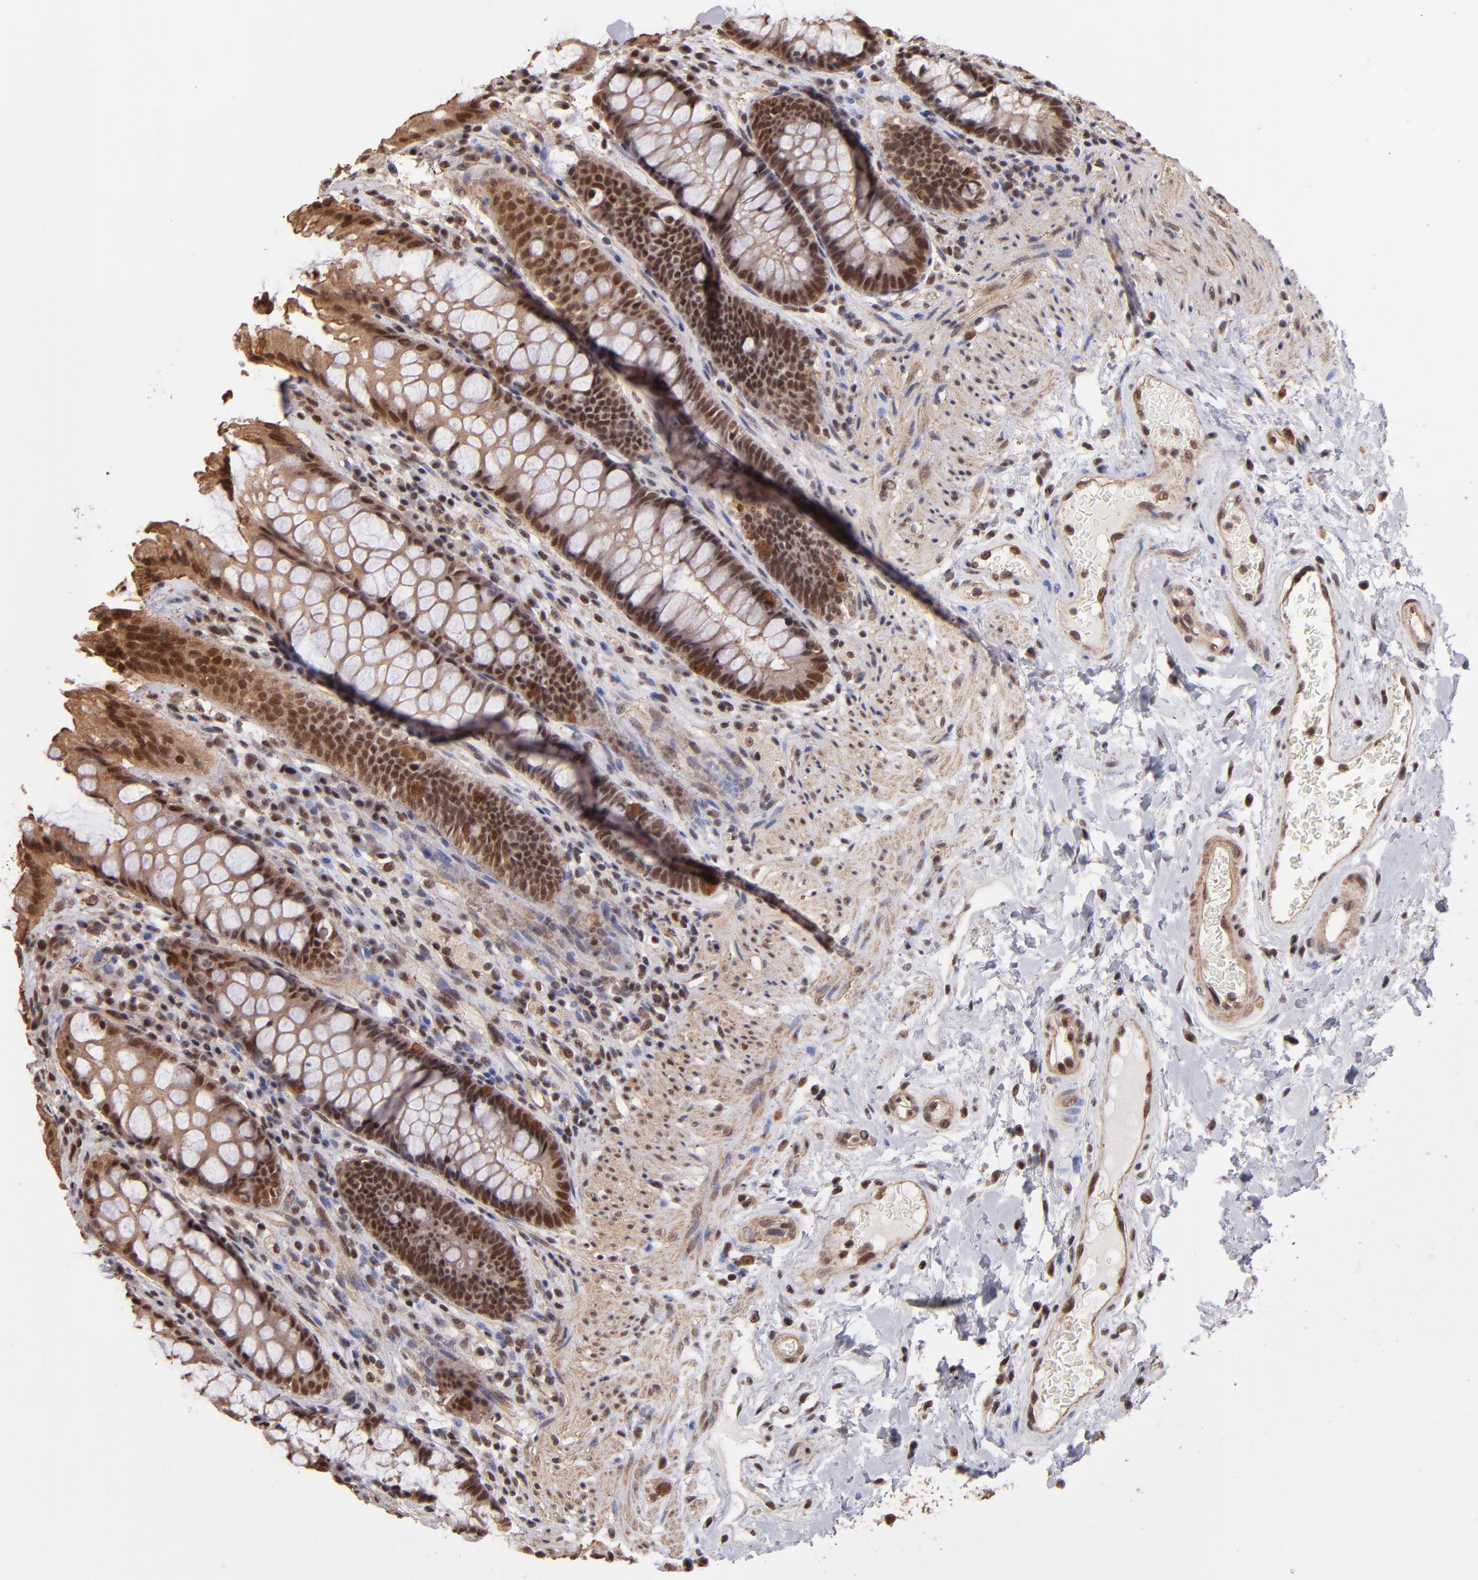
{"staining": {"intensity": "moderate", "quantity": ">75%", "location": "nuclear"}, "tissue": "rectum", "cell_type": "Glandular cells", "image_type": "normal", "snomed": [{"axis": "morphology", "description": "Normal tissue, NOS"}, {"axis": "topography", "description": "Rectum"}], "caption": "High-power microscopy captured an IHC image of unremarkable rectum, revealing moderate nuclear staining in about >75% of glandular cells. Using DAB (3,3'-diaminobenzidine) (brown) and hematoxylin (blue) stains, captured at high magnification using brightfield microscopy.", "gene": "TERF2", "patient": {"sex": "female", "age": 46}}